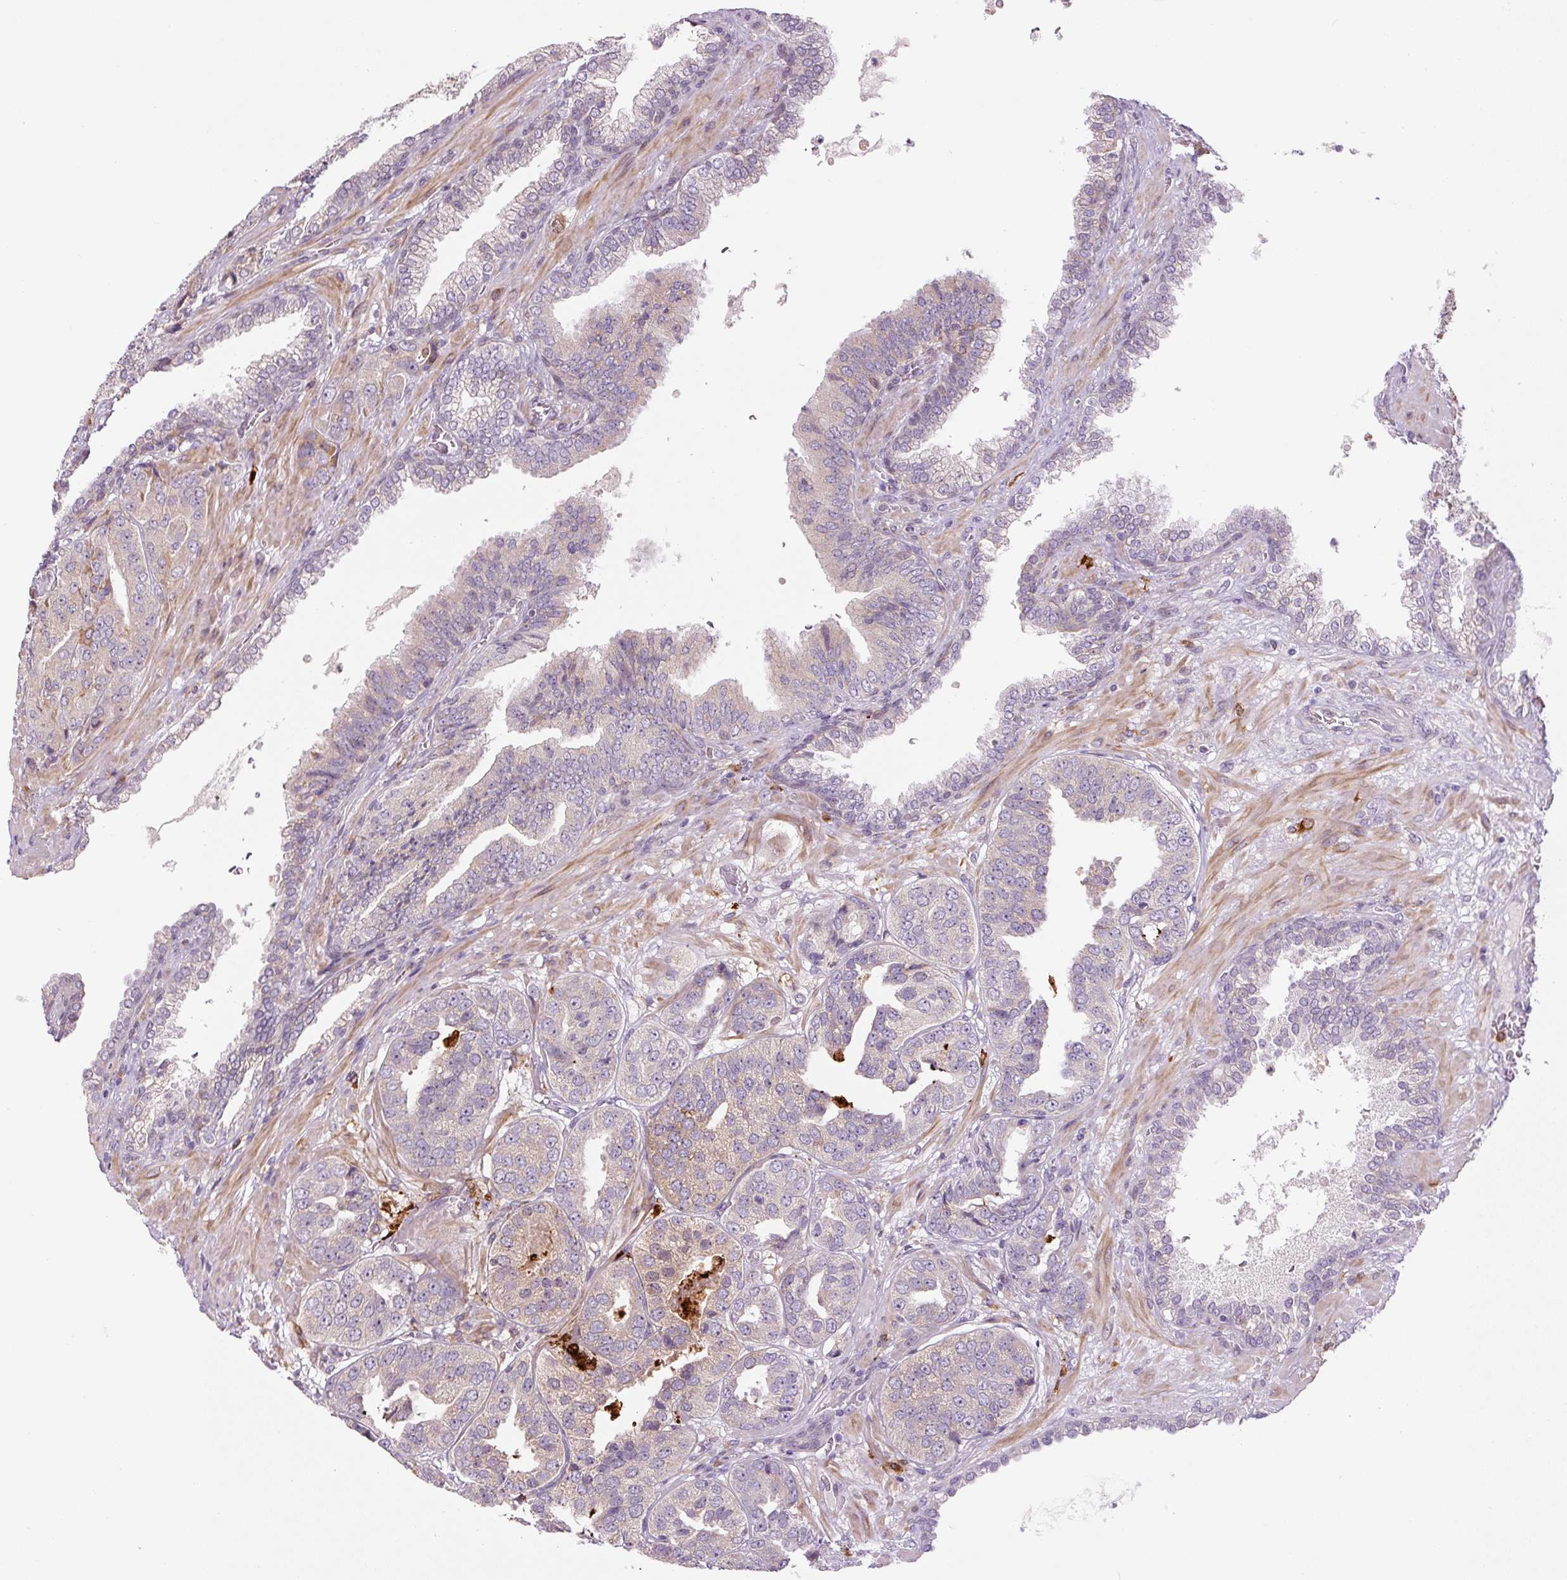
{"staining": {"intensity": "moderate", "quantity": "<25%", "location": "cytoplasmic/membranous"}, "tissue": "prostate cancer", "cell_type": "Tumor cells", "image_type": "cancer", "snomed": [{"axis": "morphology", "description": "Adenocarcinoma, High grade"}, {"axis": "topography", "description": "Prostate"}], "caption": "Immunohistochemical staining of human prostate high-grade adenocarcinoma shows low levels of moderate cytoplasmic/membranous positivity in approximately <25% of tumor cells. (brown staining indicates protein expression, while blue staining denotes nuclei).", "gene": "FUT10", "patient": {"sex": "male", "age": 63}}